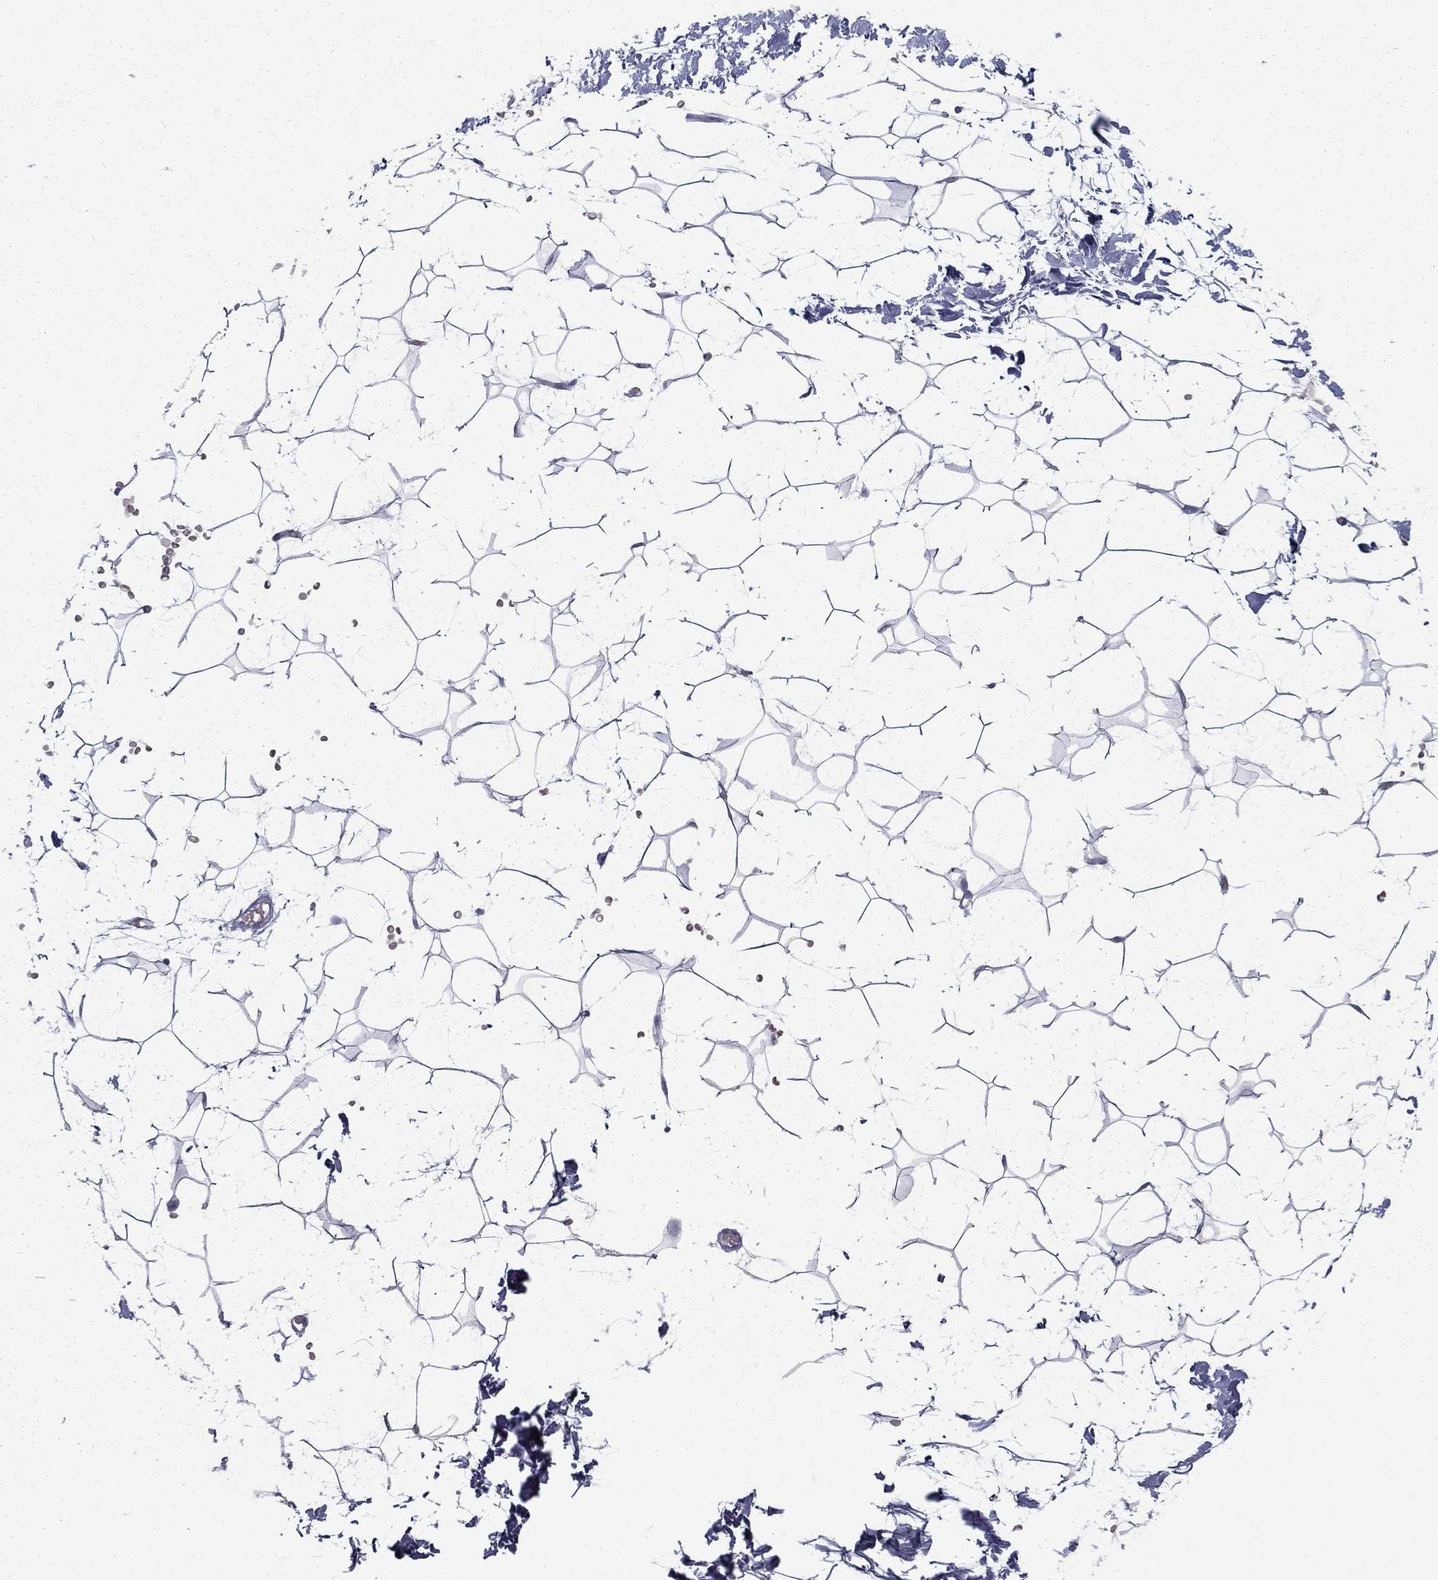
{"staining": {"intensity": "negative", "quantity": "none", "location": "none"}, "tissue": "adipose tissue", "cell_type": "Adipocytes", "image_type": "normal", "snomed": [{"axis": "morphology", "description": "Normal tissue, NOS"}, {"axis": "topography", "description": "Skin"}, {"axis": "topography", "description": "Peripheral nerve tissue"}], "caption": "Immunohistochemical staining of normal adipose tissue demonstrates no significant expression in adipocytes. (Stains: DAB immunohistochemistry (IHC) with hematoxylin counter stain, Microscopy: brightfield microscopy at high magnification).", "gene": "TP53TG5", "patient": {"sex": "female", "age": 56}}